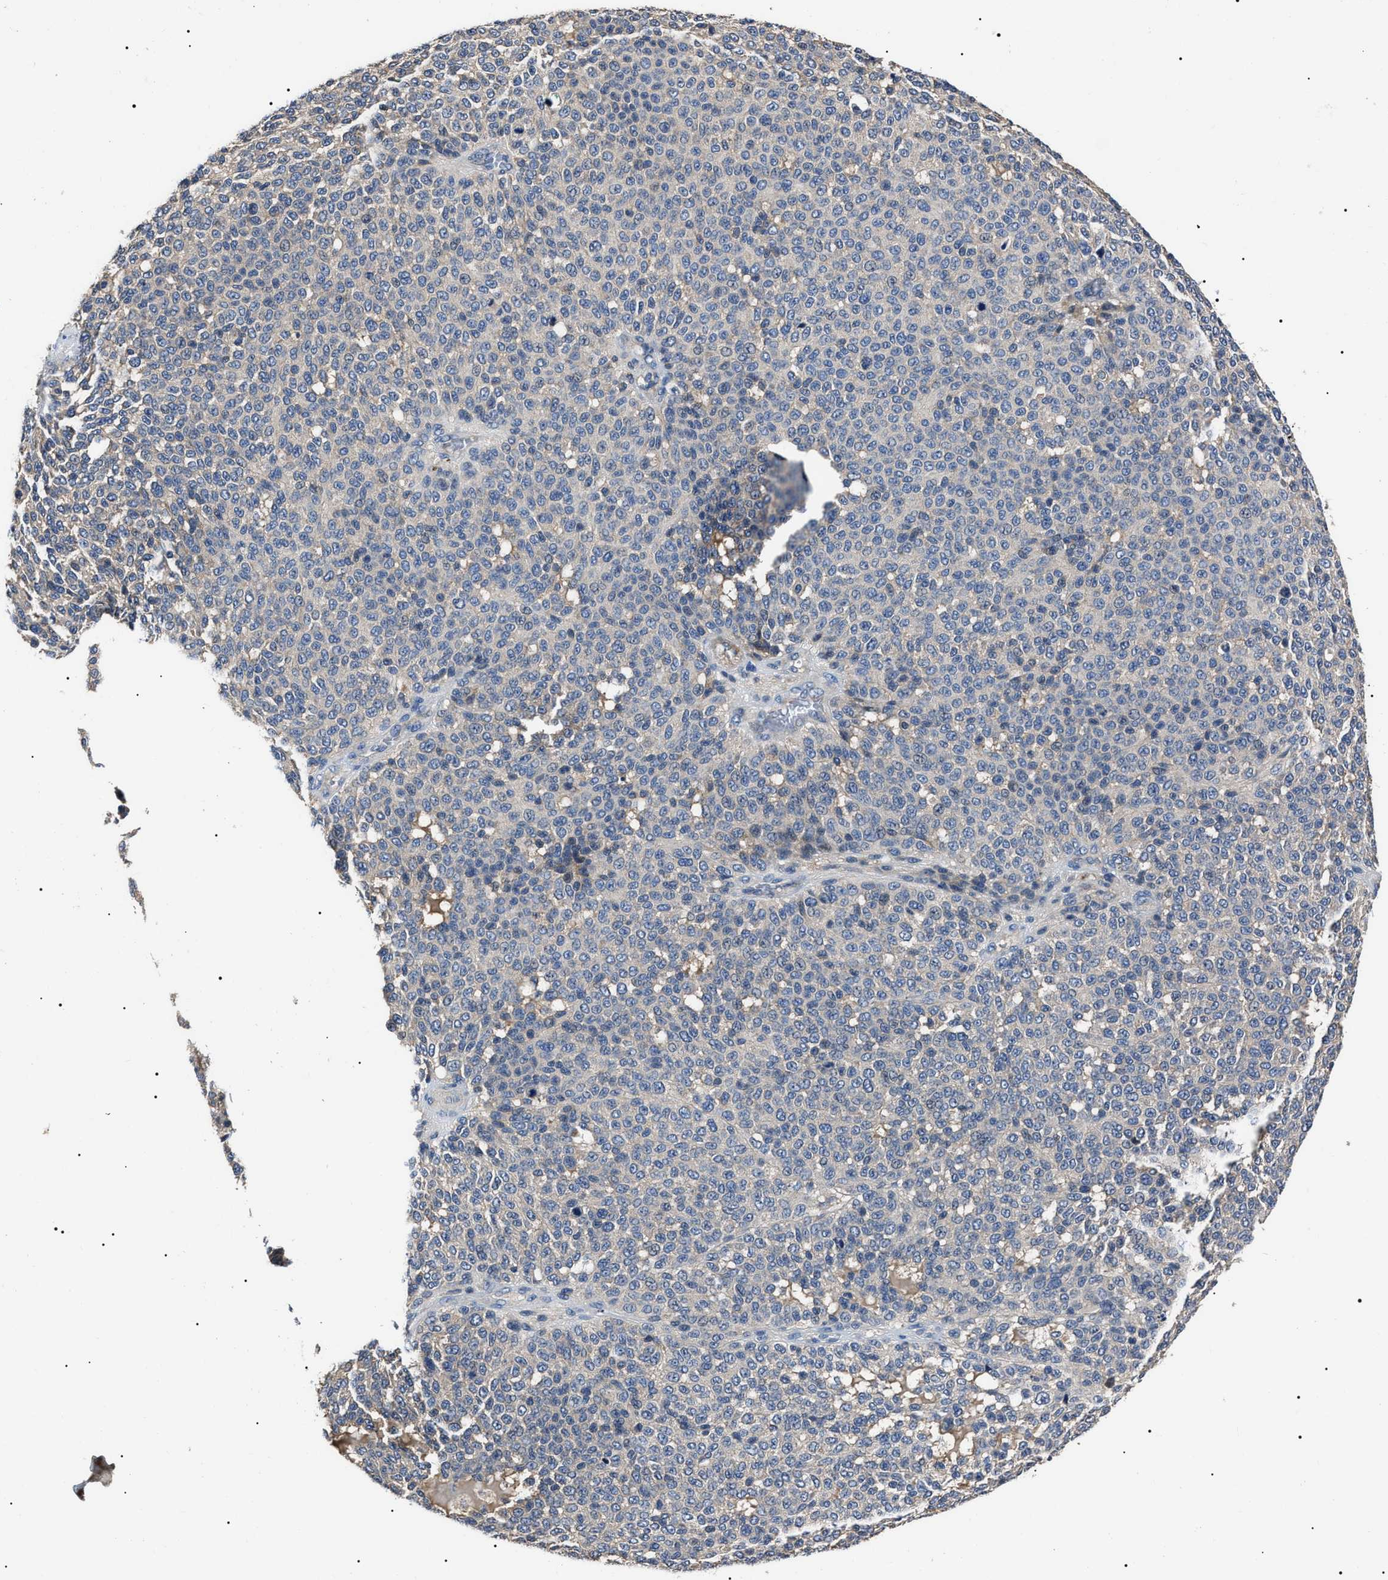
{"staining": {"intensity": "negative", "quantity": "none", "location": "none"}, "tissue": "melanoma", "cell_type": "Tumor cells", "image_type": "cancer", "snomed": [{"axis": "morphology", "description": "Malignant melanoma, NOS"}, {"axis": "topography", "description": "Skin"}], "caption": "Immunohistochemistry photomicrograph of human melanoma stained for a protein (brown), which demonstrates no staining in tumor cells.", "gene": "IFT81", "patient": {"sex": "male", "age": 59}}